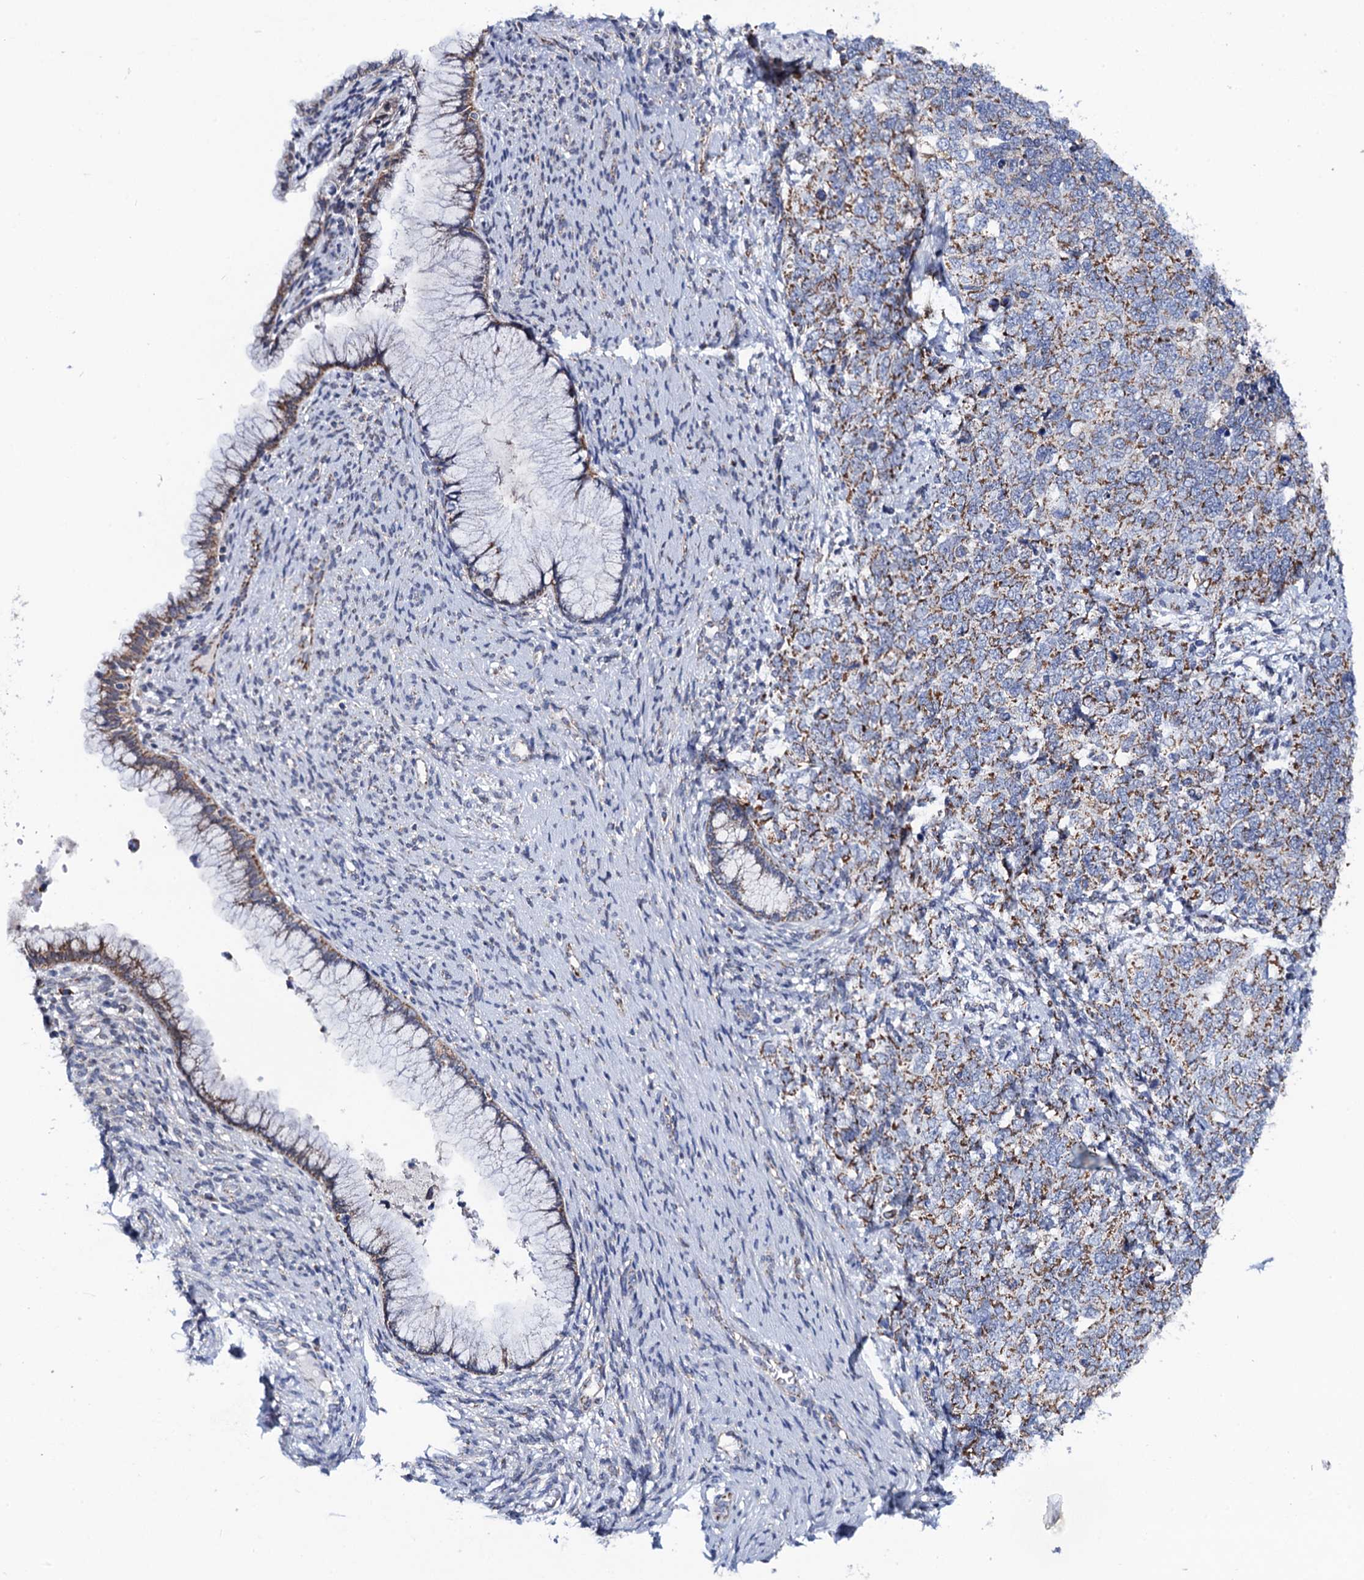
{"staining": {"intensity": "weak", "quantity": "25%-75%", "location": "cytoplasmic/membranous"}, "tissue": "cervical cancer", "cell_type": "Tumor cells", "image_type": "cancer", "snomed": [{"axis": "morphology", "description": "Squamous cell carcinoma, NOS"}, {"axis": "topography", "description": "Cervix"}], "caption": "Immunohistochemical staining of human cervical squamous cell carcinoma demonstrates weak cytoplasmic/membranous protein expression in about 25%-75% of tumor cells.", "gene": "PTCD3", "patient": {"sex": "female", "age": 63}}